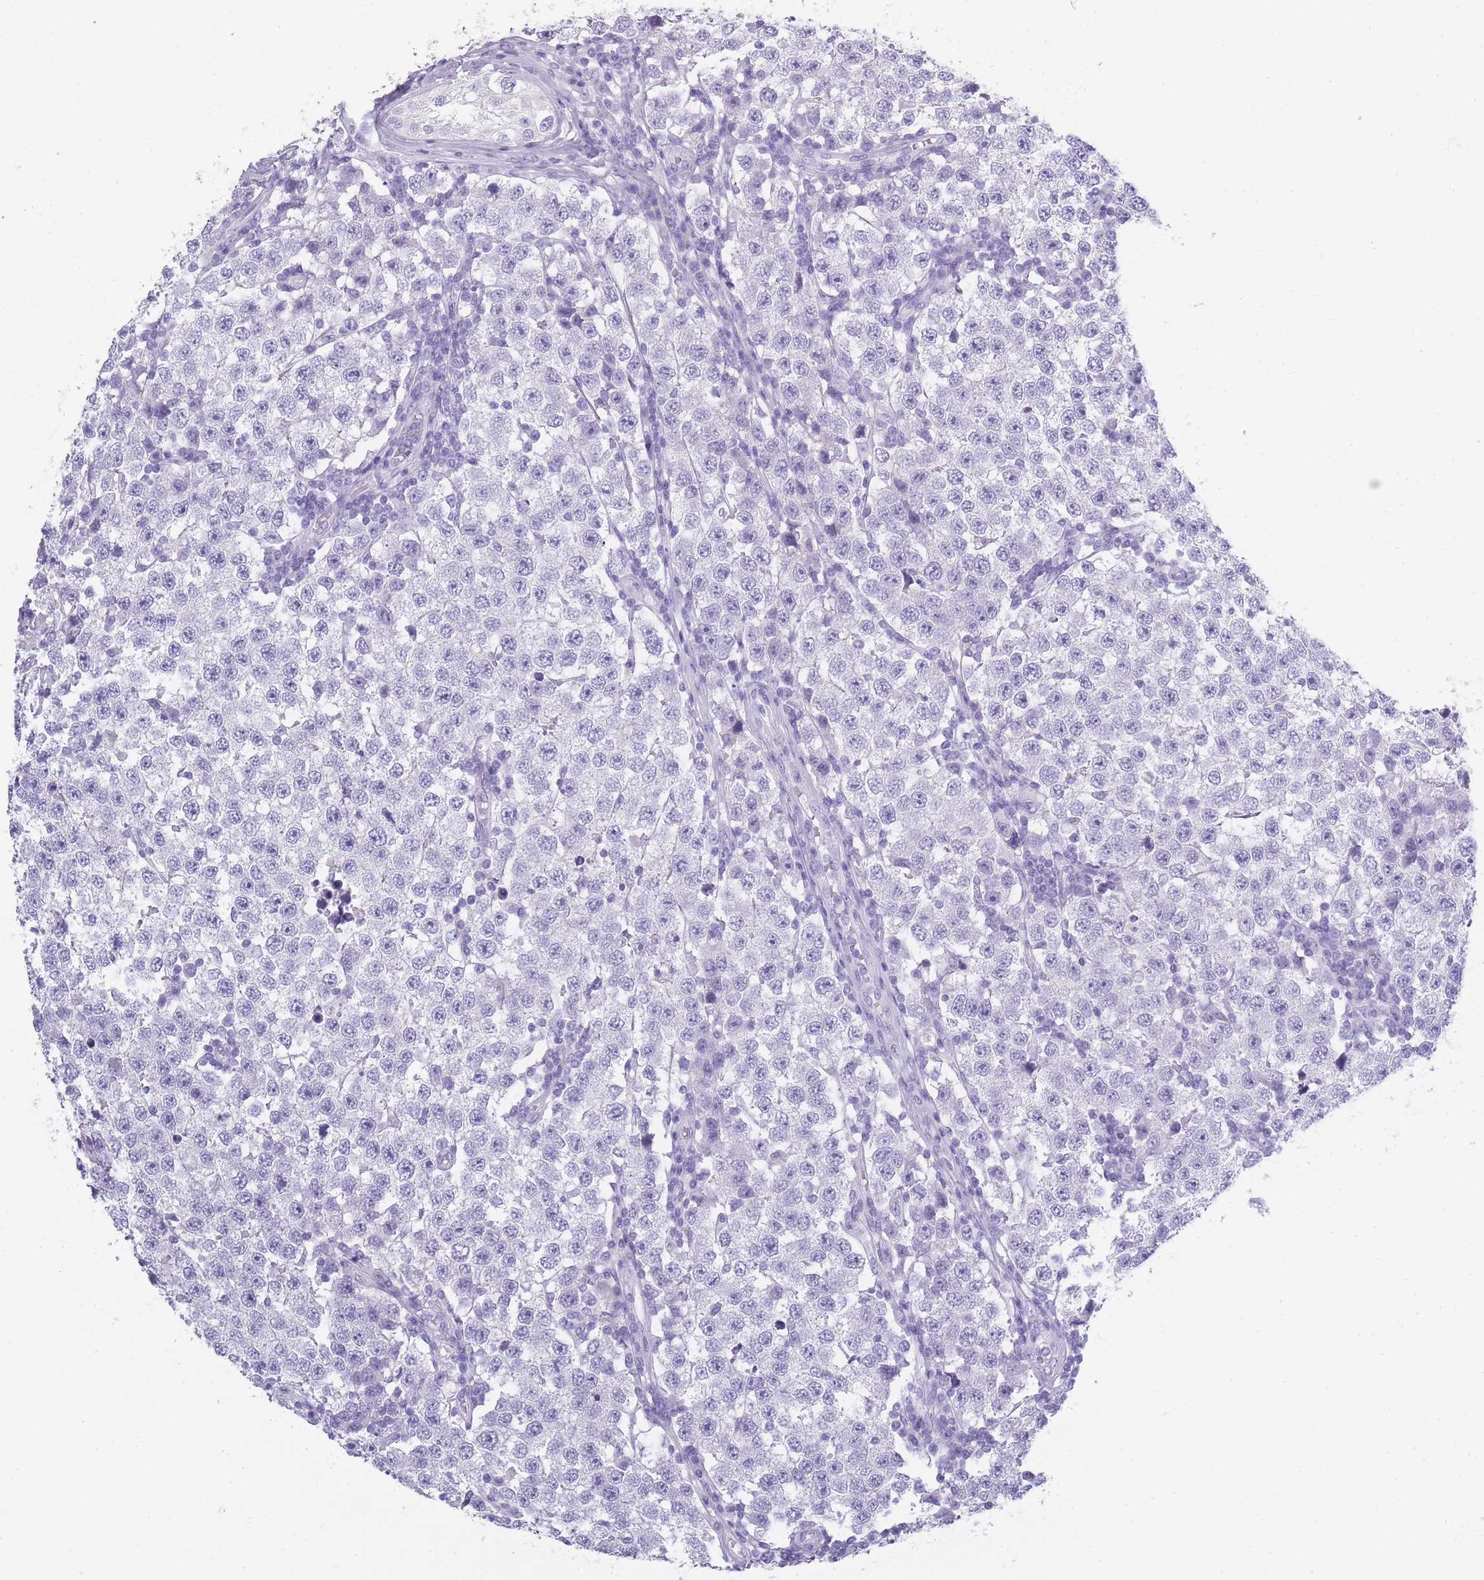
{"staining": {"intensity": "negative", "quantity": "none", "location": "none"}, "tissue": "testis cancer", "cell_type": "Tumor cells", "image_type": "cancer", "snomed": [{"axis": "morphology", "description": "Seminoma, NOS"}, {"axis": "topography", "description": "Testis"}], "caption": "Tumor cells are negative for protein expression in human testis cancer.", "gene": "TCP11", "patient": {"sex": "male", "age": 34}}